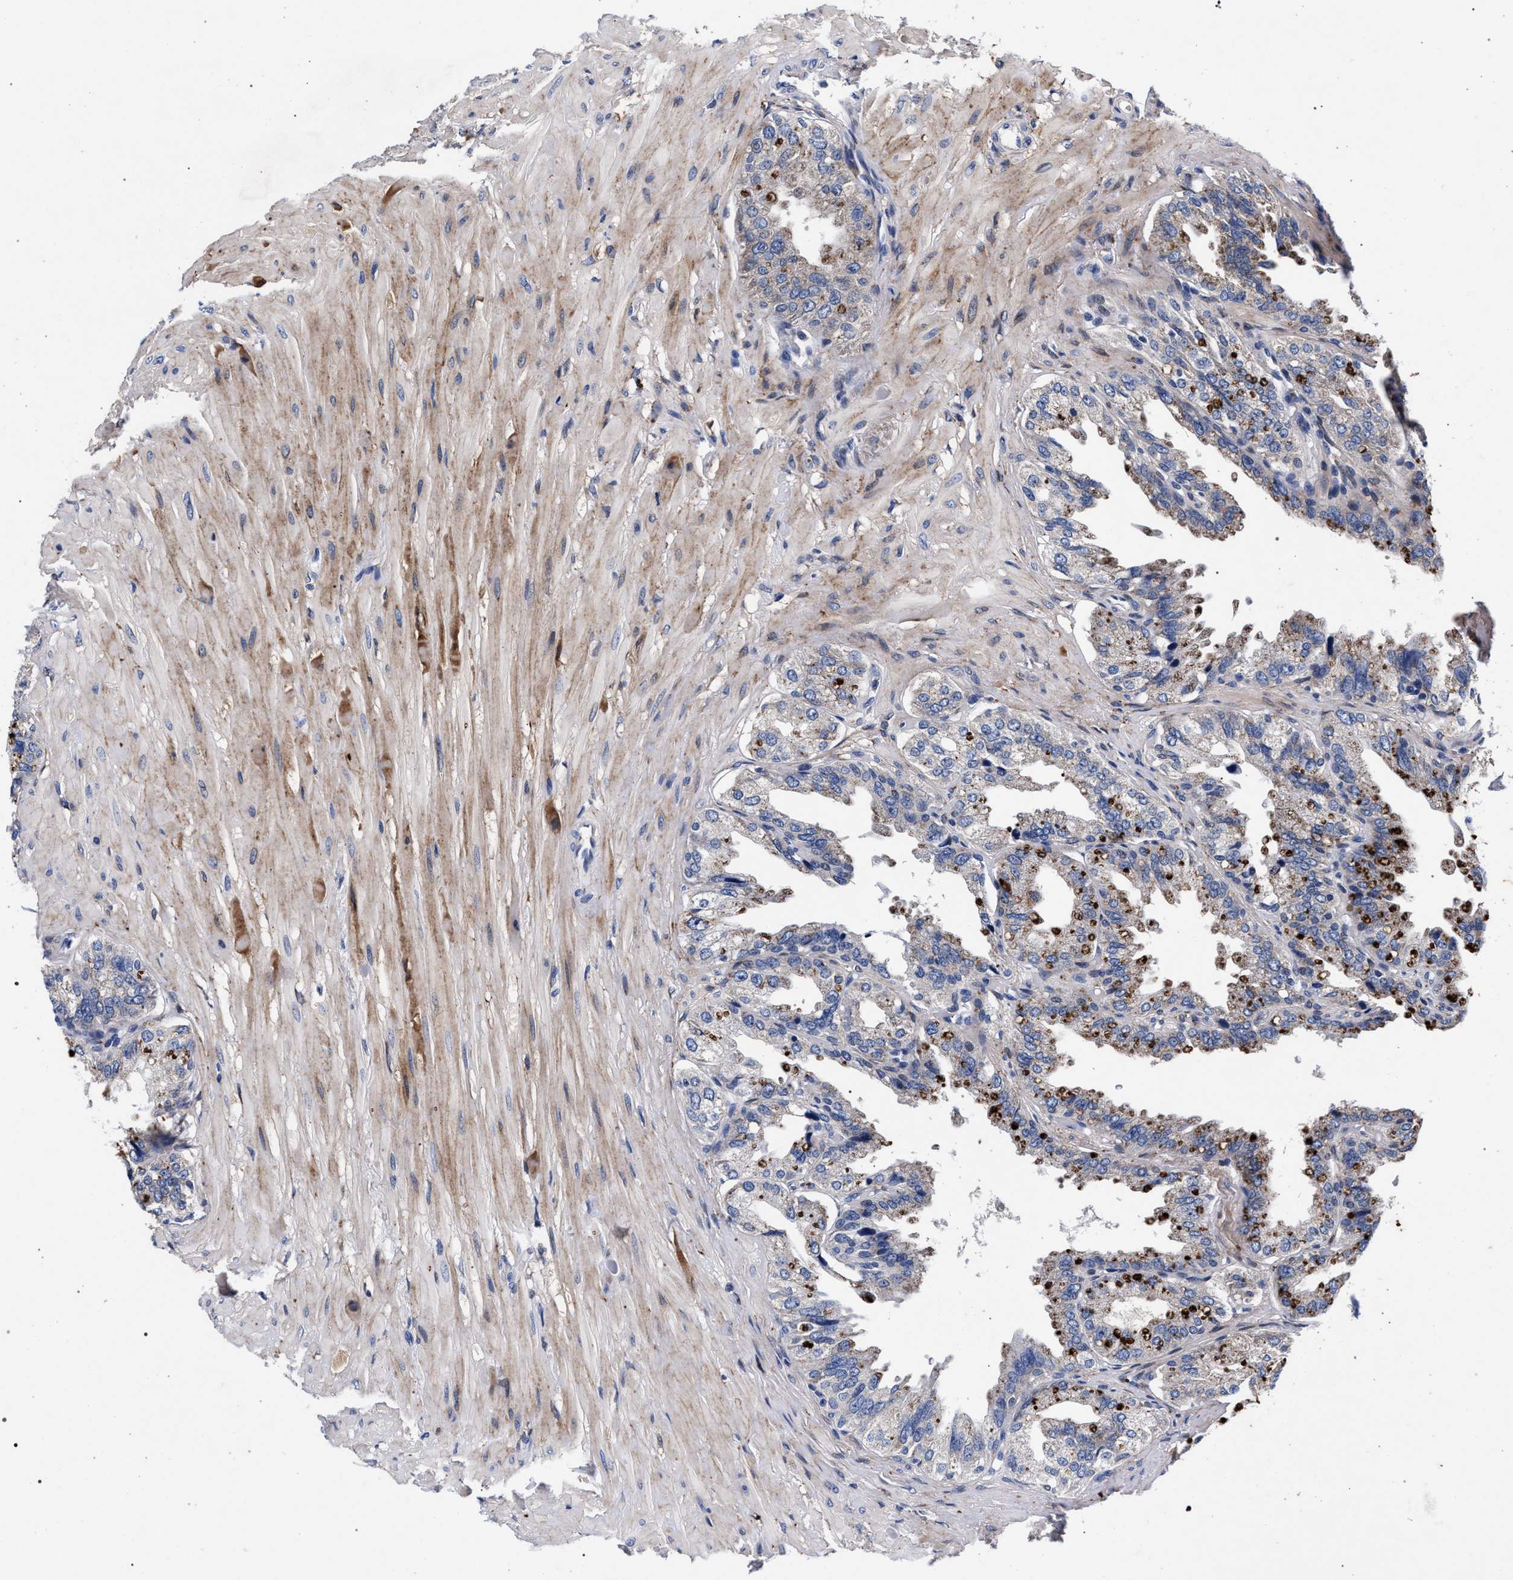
{"staining": {"intensity": "strong", "quantity": "<25%", "location": "cytoplasmic/membranous"}, "tissue": "seminal vesicle", "cell_type": "Glandular cells", "image_type": "normal", "snomed": [{"axis": "morphology", "description": "Normal tissue, NOS"}, {"axis": "topography", "description": "Seminal veicle"}], "caption": "Immunohistochemical staining of unremarkable human seminal vesicle displays medium levels of strong cytoplasmic/membranous expression in approximately <25% of glandular cells. (Stains: DAB in brown, nuclei in blue, Microscopy: brightfield microscopy at high magnification).", "gene": "ACOX1", "patient": {"sex": "male", "age": 68}}